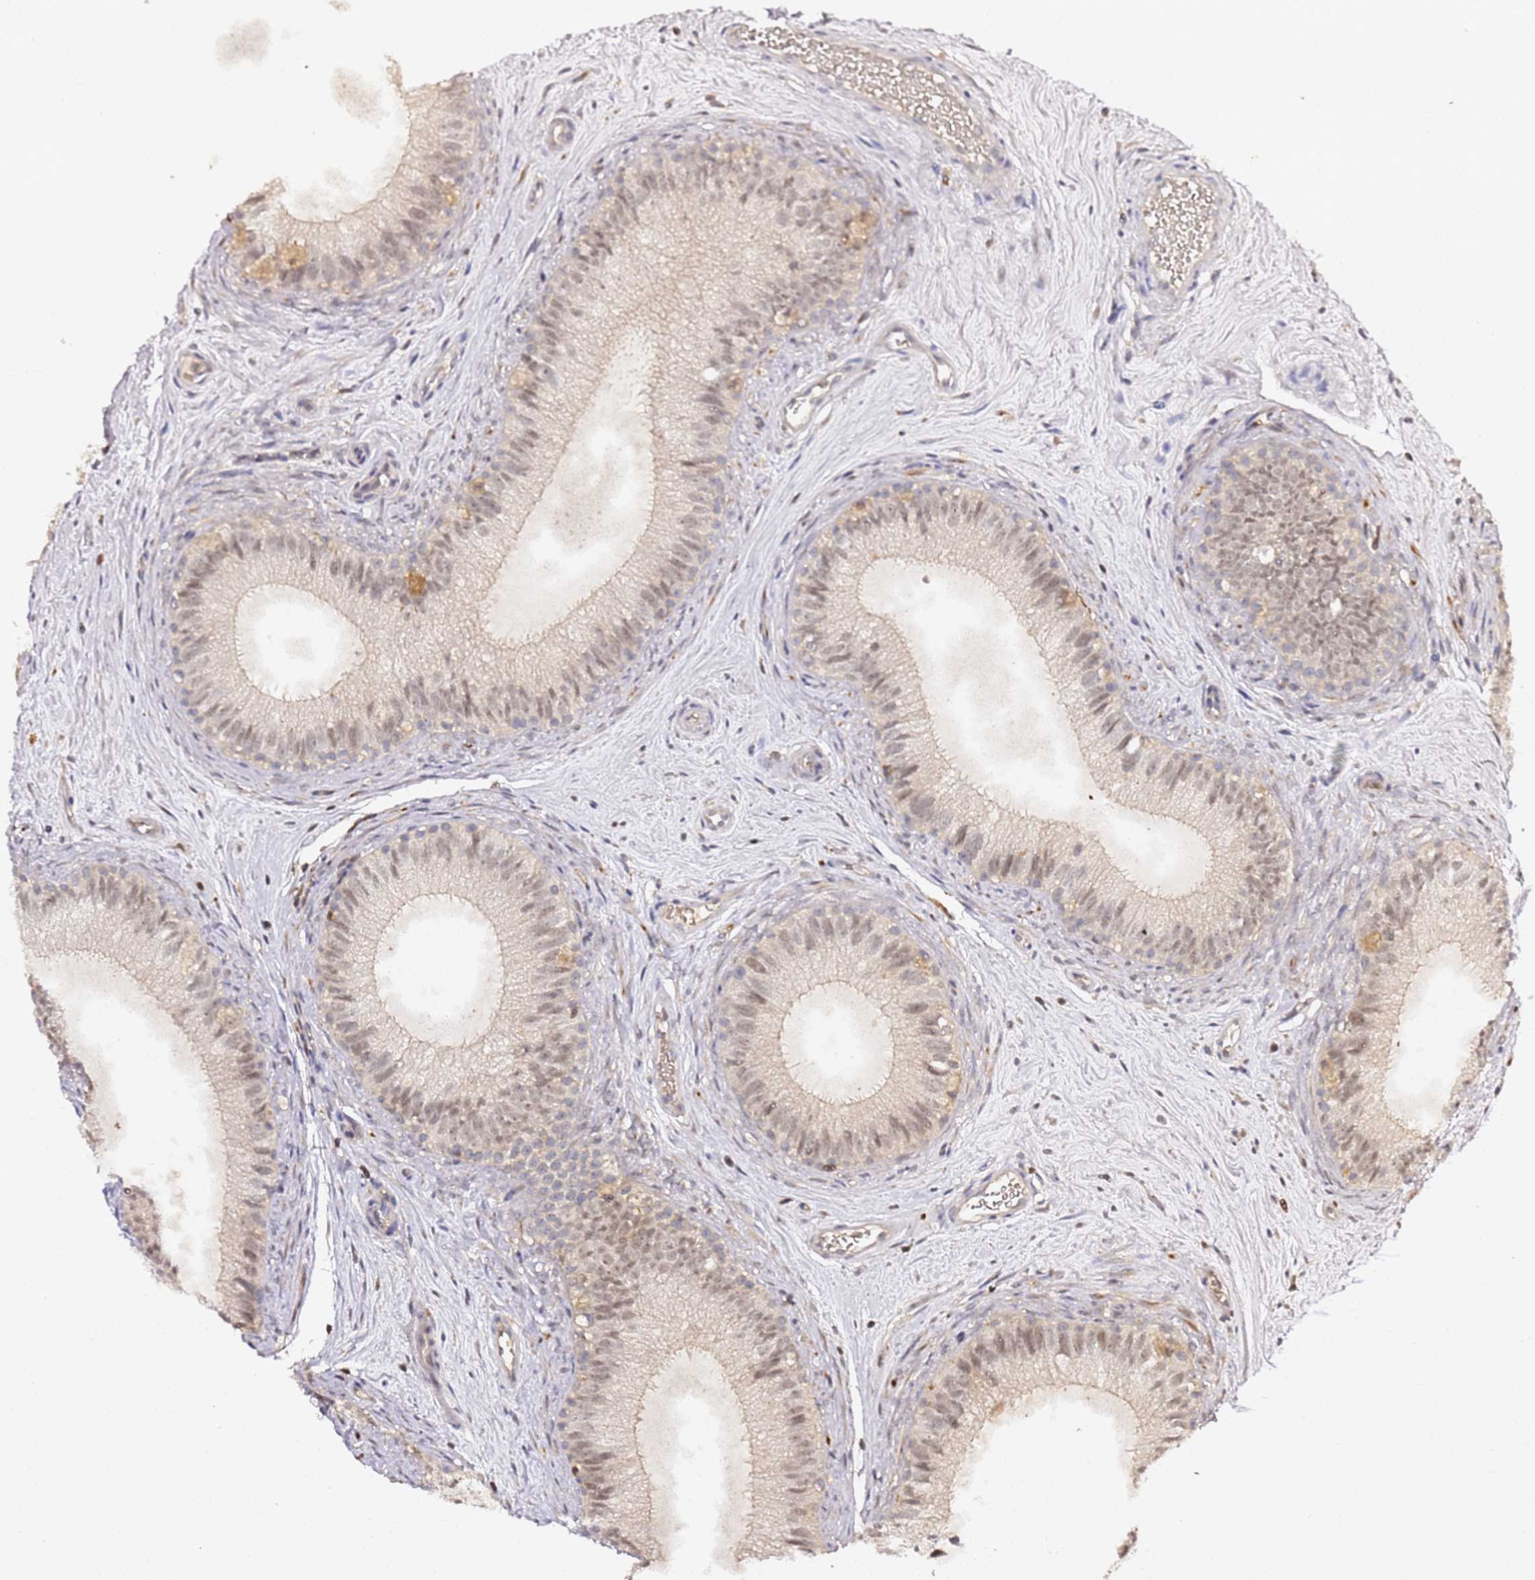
{"staining": {"intensity": "moderate", "quantity": ">75%", "location": "nuclear"}, "tissue": "epididymis", "cell_type": "Glandular cells", "image_type": "normal", "snomed": [{"axis": "morphology", "description": "Normal tissue, NOS"}, {"axis": "topography", "description": "Epididymis"}], "caption": "DAB (3,3'-diaminobenzidine) immunohistochemical staining of unremarkable human epididymis reveals moderate nuclear protein expression in approximately >75% of glandular cells.", "gene": "OR5V1", "patient": {"sex": "male", "age": 71}}